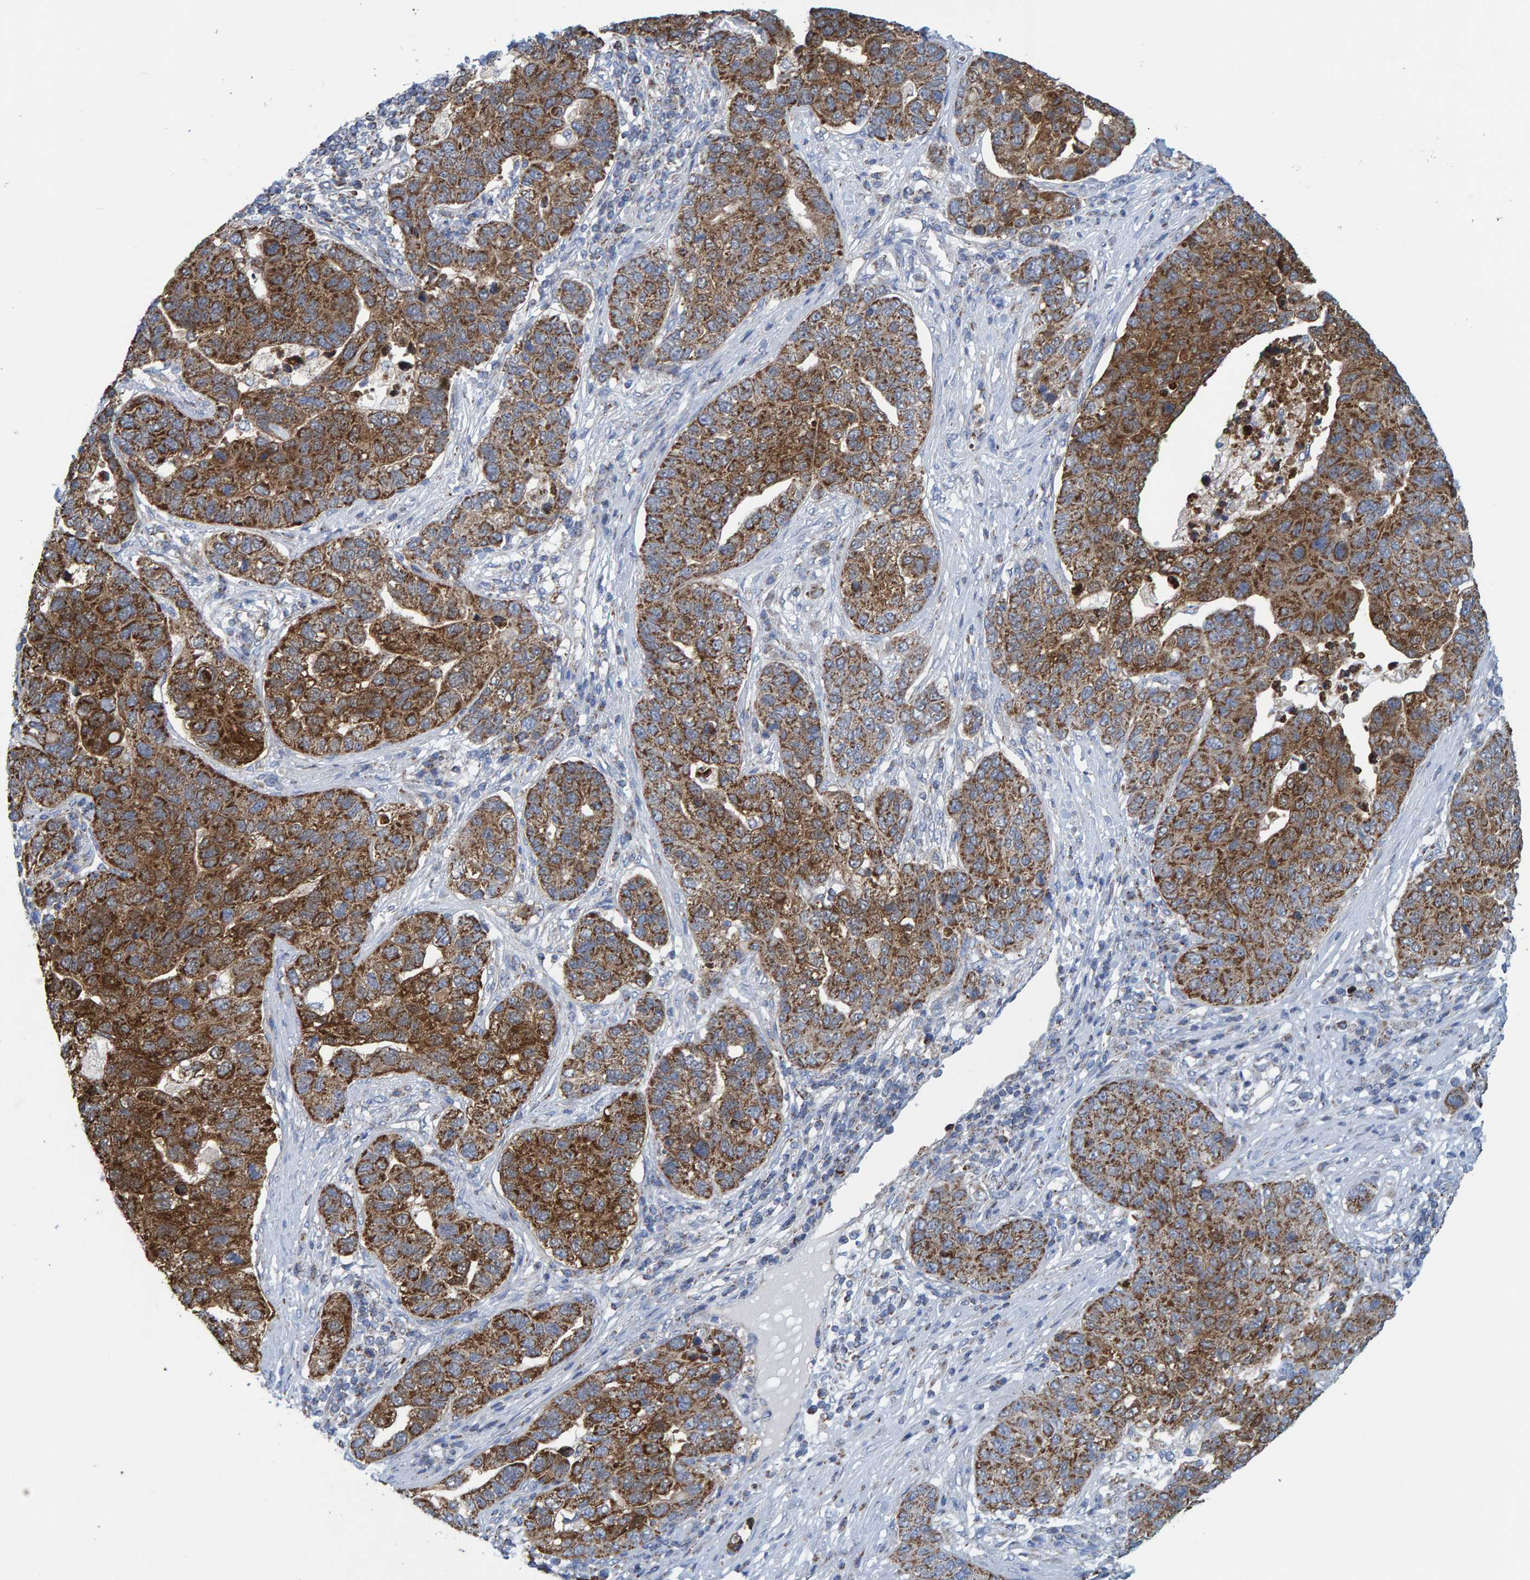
{"staining": {"intensity": "strong", "quantity": ">75%", "location": "cytoplasmic/membranous"}, "tissue": "pancreatic cancer", "cell_type": "Tumor cells", "image_type": "cancer", "snomed": [{"axis": "morphology", "description": "Adenocarcinoma, NOS"}, {"axis": "topography", "description": "Pancreas"}], "caption": "Immunohistochemical staining of human pancreatic cancer (adenocarcinoma) displays high levels of strong cytoplasmic/membranous protein expression in approximately >75% of tumor cells.", "gene": "MRPS7", "patient": {"sex": "female", "age": 61}}